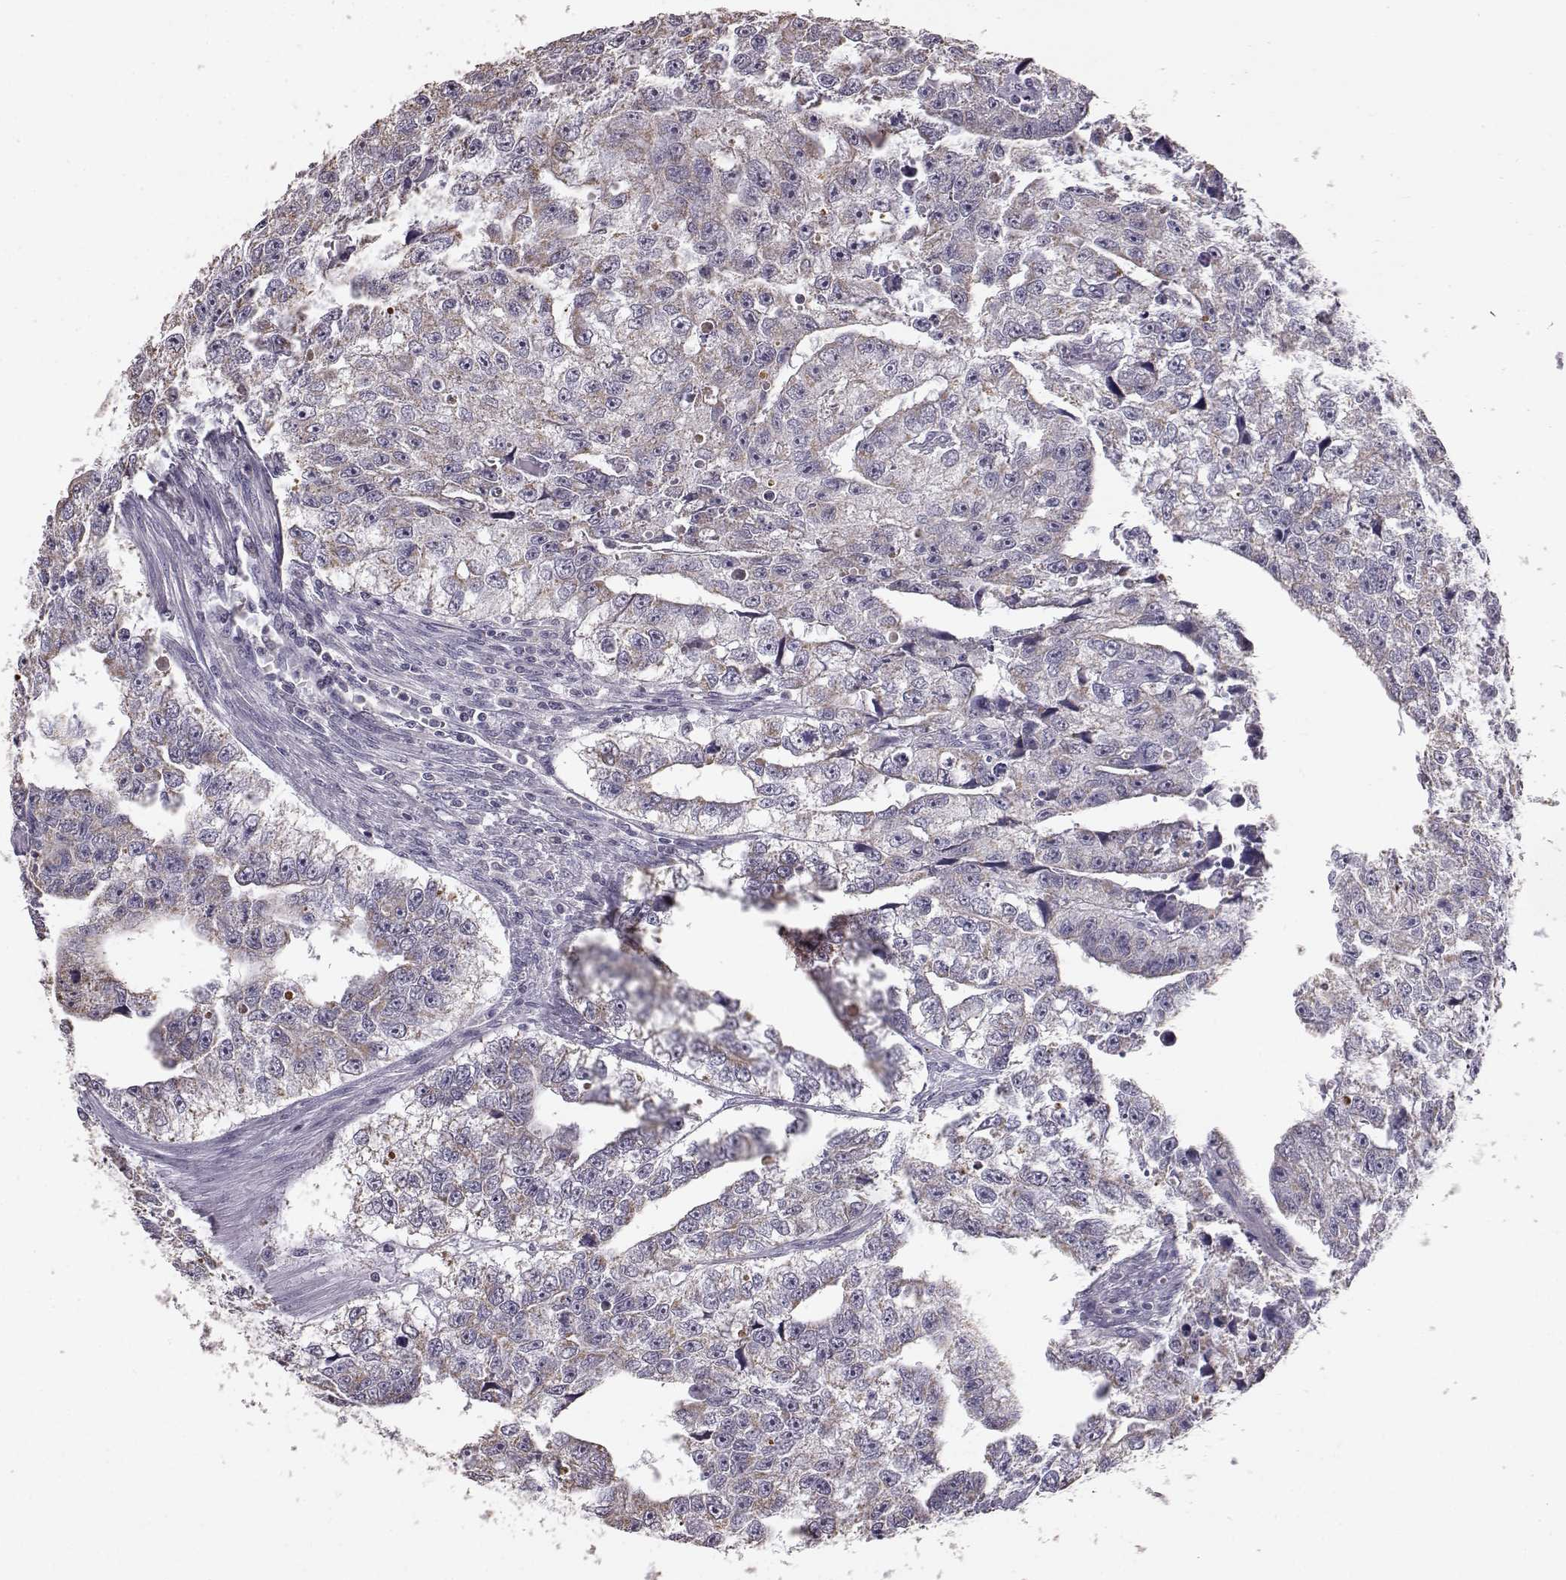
{"staining": {"intensity": "weak", "quantity": "<25%", "location": "cytoplasmic/membranous"}, "tissue": "testis cancer", "cell_type": "Tumor cells", "image_type": "cancer", "snomed": [{"axis": "morphology", "description": "Carcinoma, Embryonal, NOS"}, {"axis": "morphology", "description": "Teratoma, malignant, NOS"}, {"axis": "topography", "description": "Testis"}], "caption": "Immunohistochemistry histopathology image of neoplastic tissue: testis cancer (malignant teratoma) stained with DAB (3,3'-diaminobenzidine) displays no significant protein expression in tumor cells.", "gene": "ALDH3A1", "patient": {"sex": "male", "age": 44}}